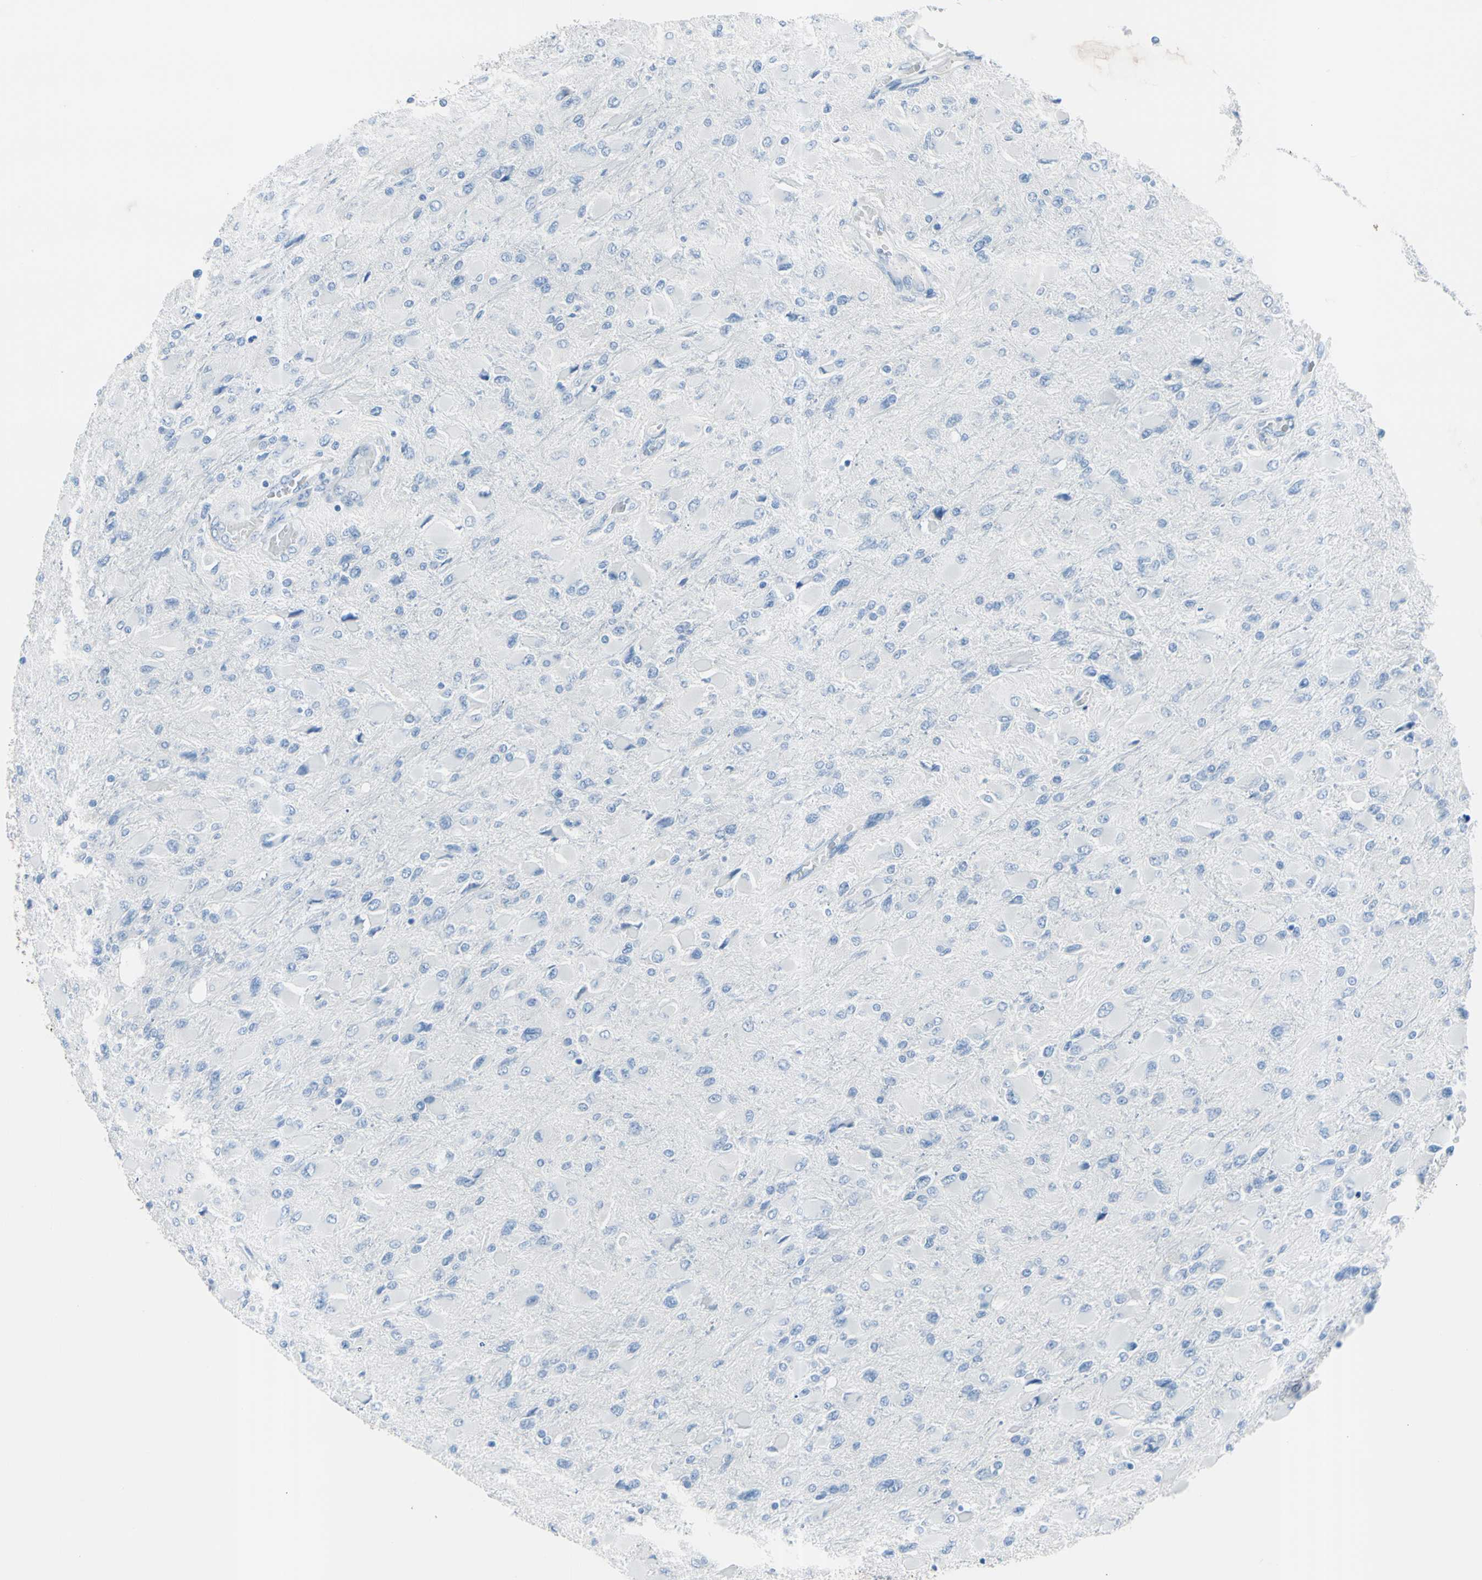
{"staining": {"intensity": "negative", "quantity": "none", "location": "none"}, "tissue": "glioma", "cell_type": "Tumor cells", "image_type": "cancer", "snomed": [{"axis": "morphology", "description": "Glioma, malignant, High grade"}, {"axis": "topography", "description": "Cerebral cortex"}], "caption": "This is an immunohistochemistry (IHC) photomicrograph of human glioma. There is no positivity in tumor cells.", "gene": "TPO", "patient": {"sex": "female", "age": 36}}